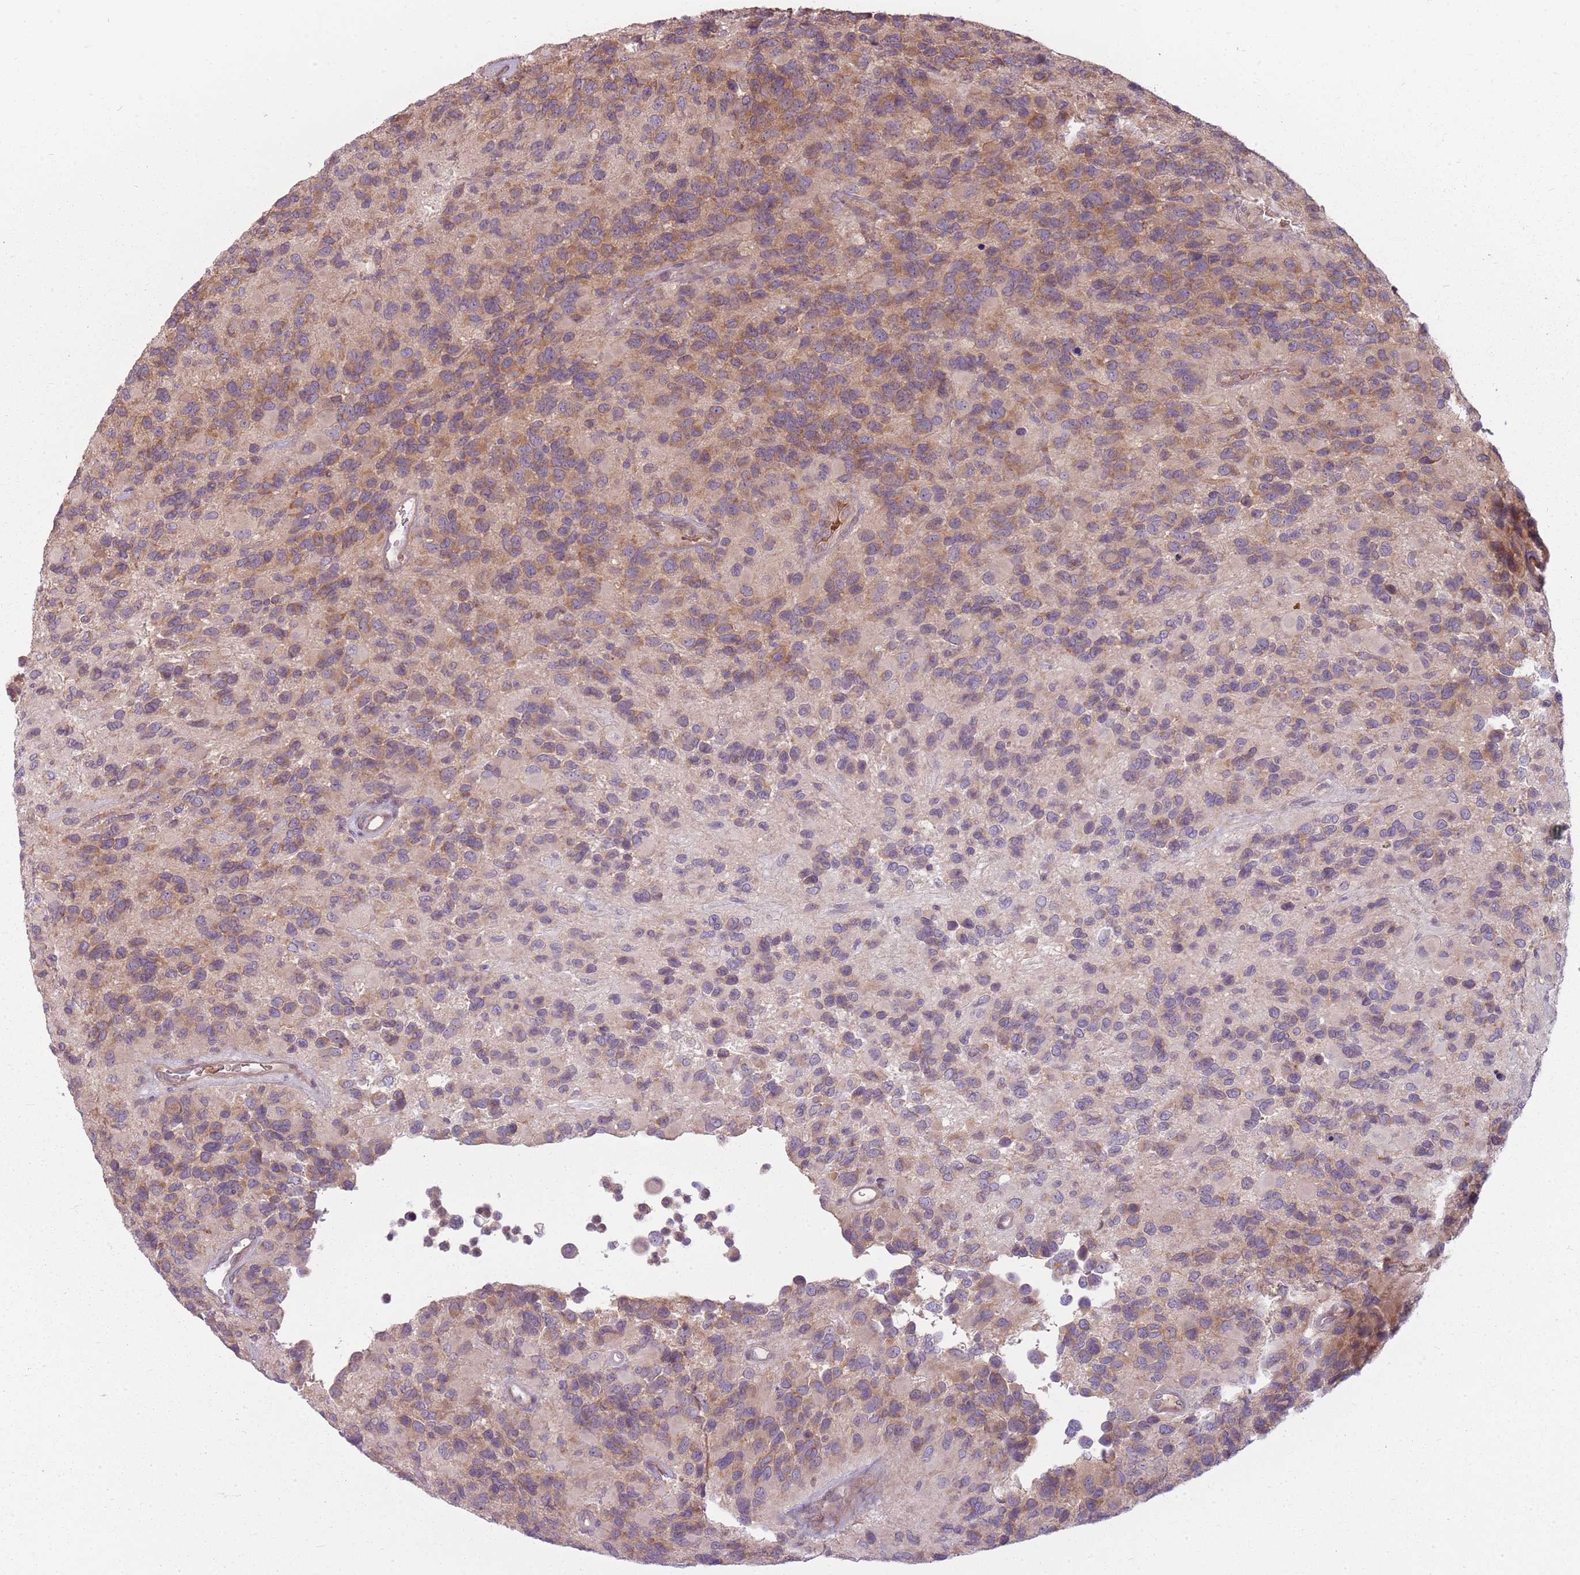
{"staining": {"intensity": "moderate", "quantity": "<25%", "location": "cytoplasmic/membranous"}, "tissue": "glioma", "cell_type": "Tumor cells", "image_type": "cancer", "snomed": [{"axis": "morphology", "description": "Glioma, malignant, High grade"}, {"axis": "topography", "description": "Brain"}], "caption": "Human glioma stained with a brown dye demonstrates moderate cytoplasmic/membranous positive positivity in about <25% of tumor cells.", "gene": "HSPA14", "patient": {"sex": "male", "age": 77}}